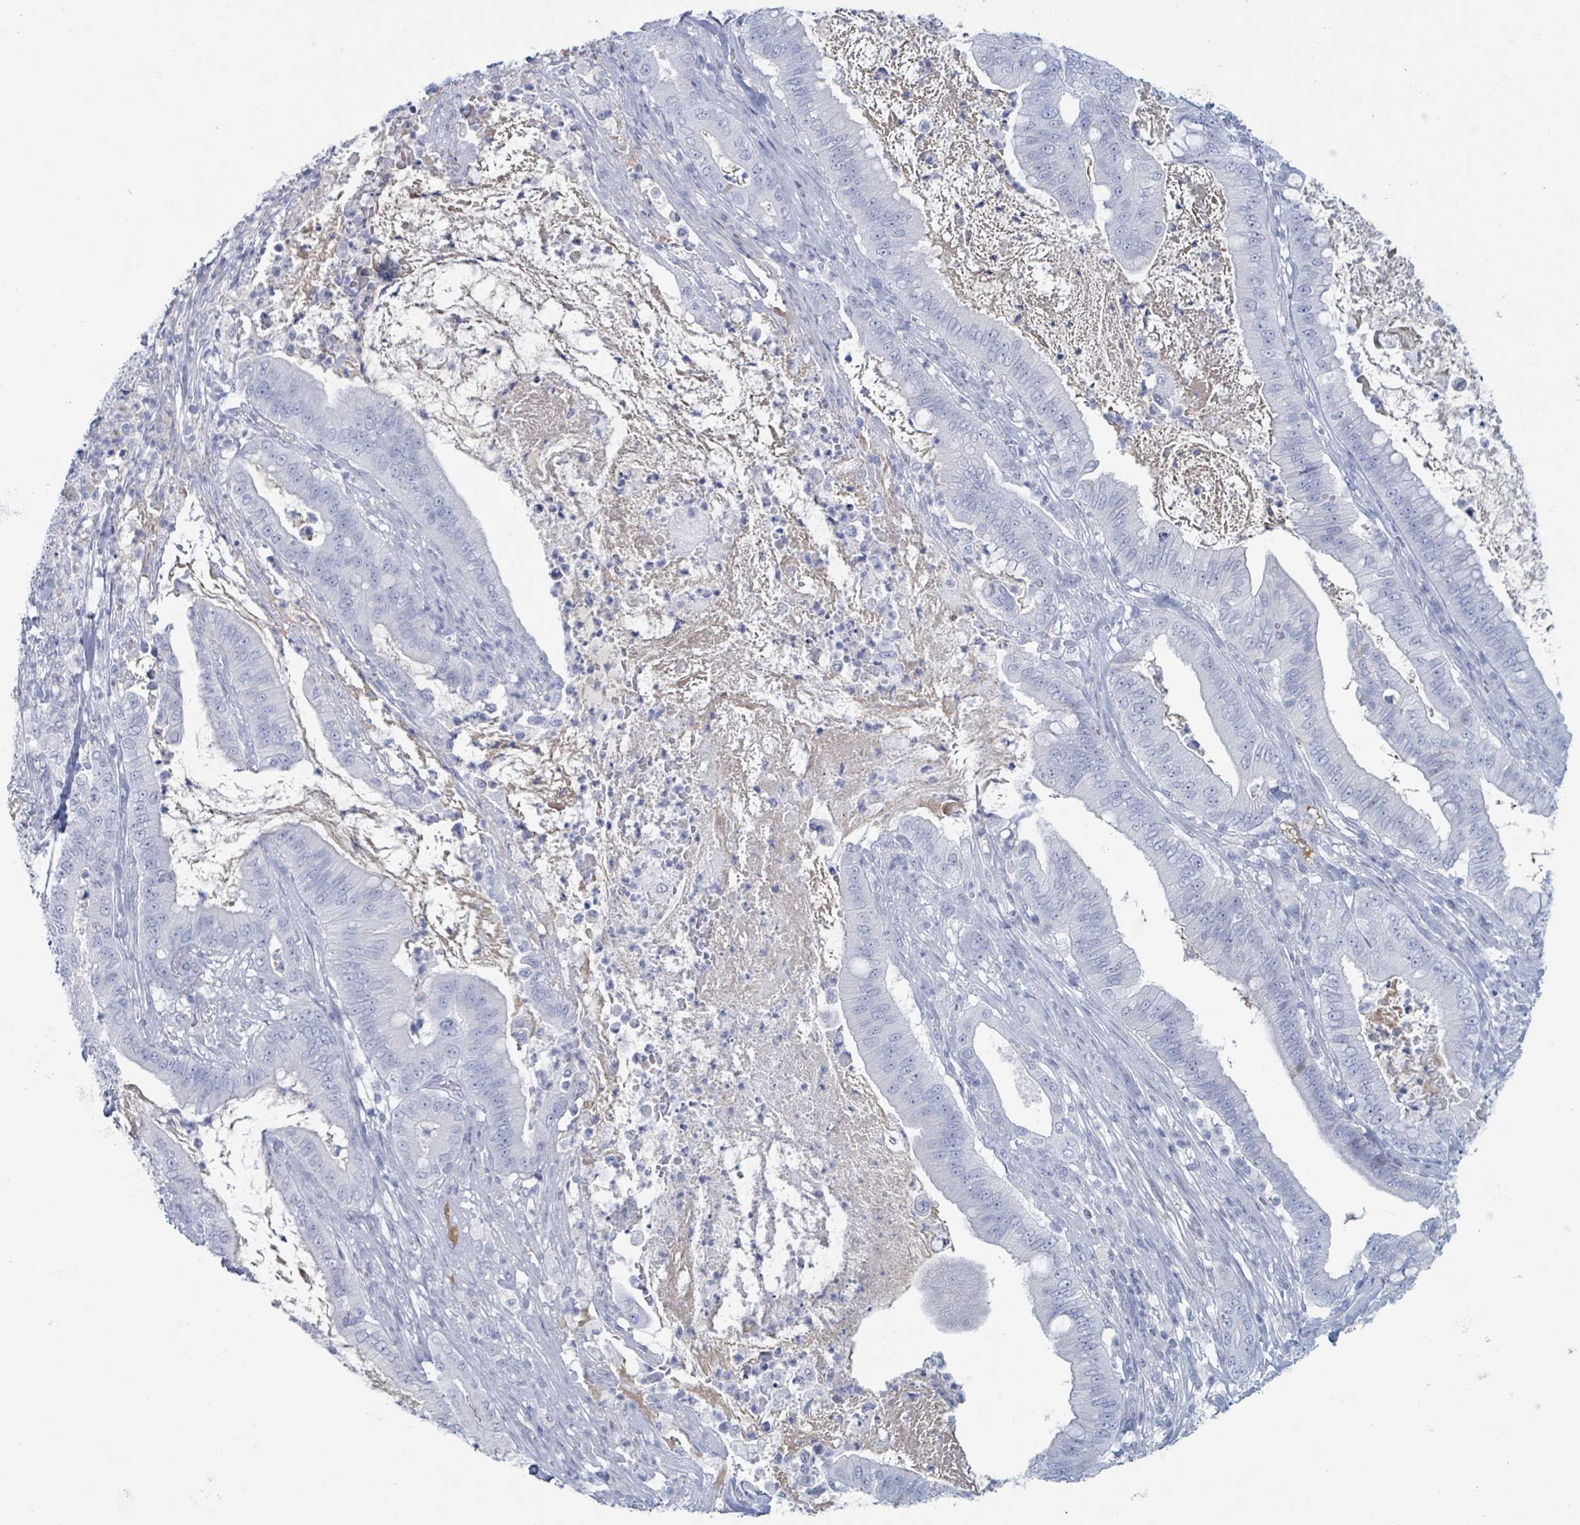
{"staining": {"intensity": "negative", "quantity": "none", "location": "none"}, "tissue": "pancreatic cancer", "cell_type": "Tumor cells", "image_type": "cancer", "snomed": [{"axis": "morphology", "description": "Adenocarcinoma, NOS"}, {"axis": "topography", "description": "Pancreas"}], "caption": "IHC image of pancreatic adenocarcinoma stained for a protein (brown), which demonstrates no positivity in tumor cells.", "gene": "KLK4", "patient": {"sex": "male", "age": 71}}